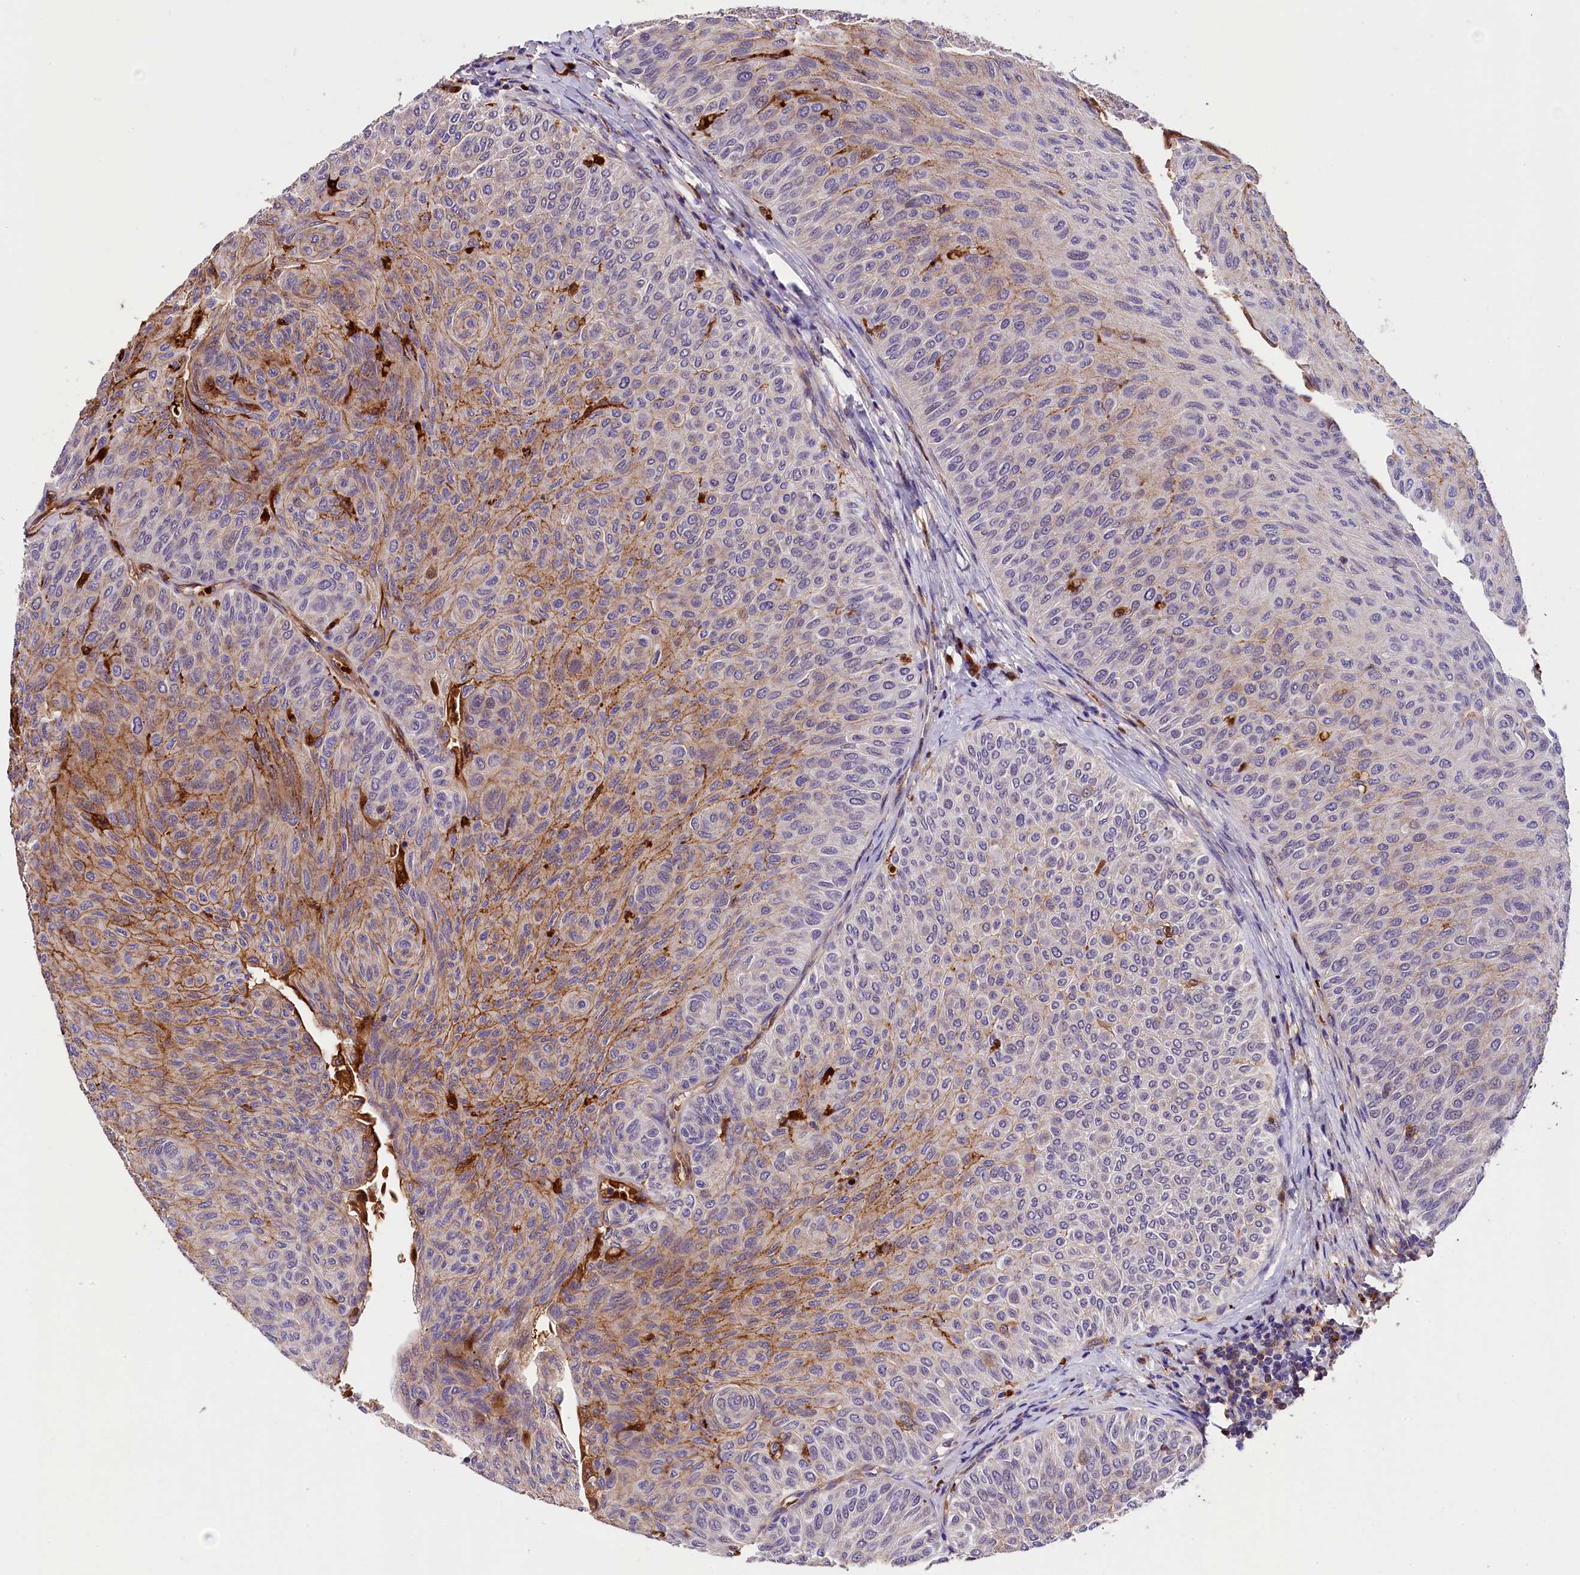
{"staining": {"intensity": "moderate", "quantity": "<25%", "location": "cytoplasmic/membranous"}, "tissue": "urothelial cancer", "cell_type": "Tumor cells", "image_type": "cancer", "snomed": [{"axis": "morphology", "description": "Urothelial carcinoma, Low grade"}, {"axis": "topography", "description": "Urinary bladder"}], "caption": "Protein expression analysis of human urothelial cancer reveals moderate cytoplasmic/membranous expression in about <25% of tumor cells. Nuclei are stained in blue.", "gene": "PHAF1", "patient": {"sex": "male", "age": 78}}